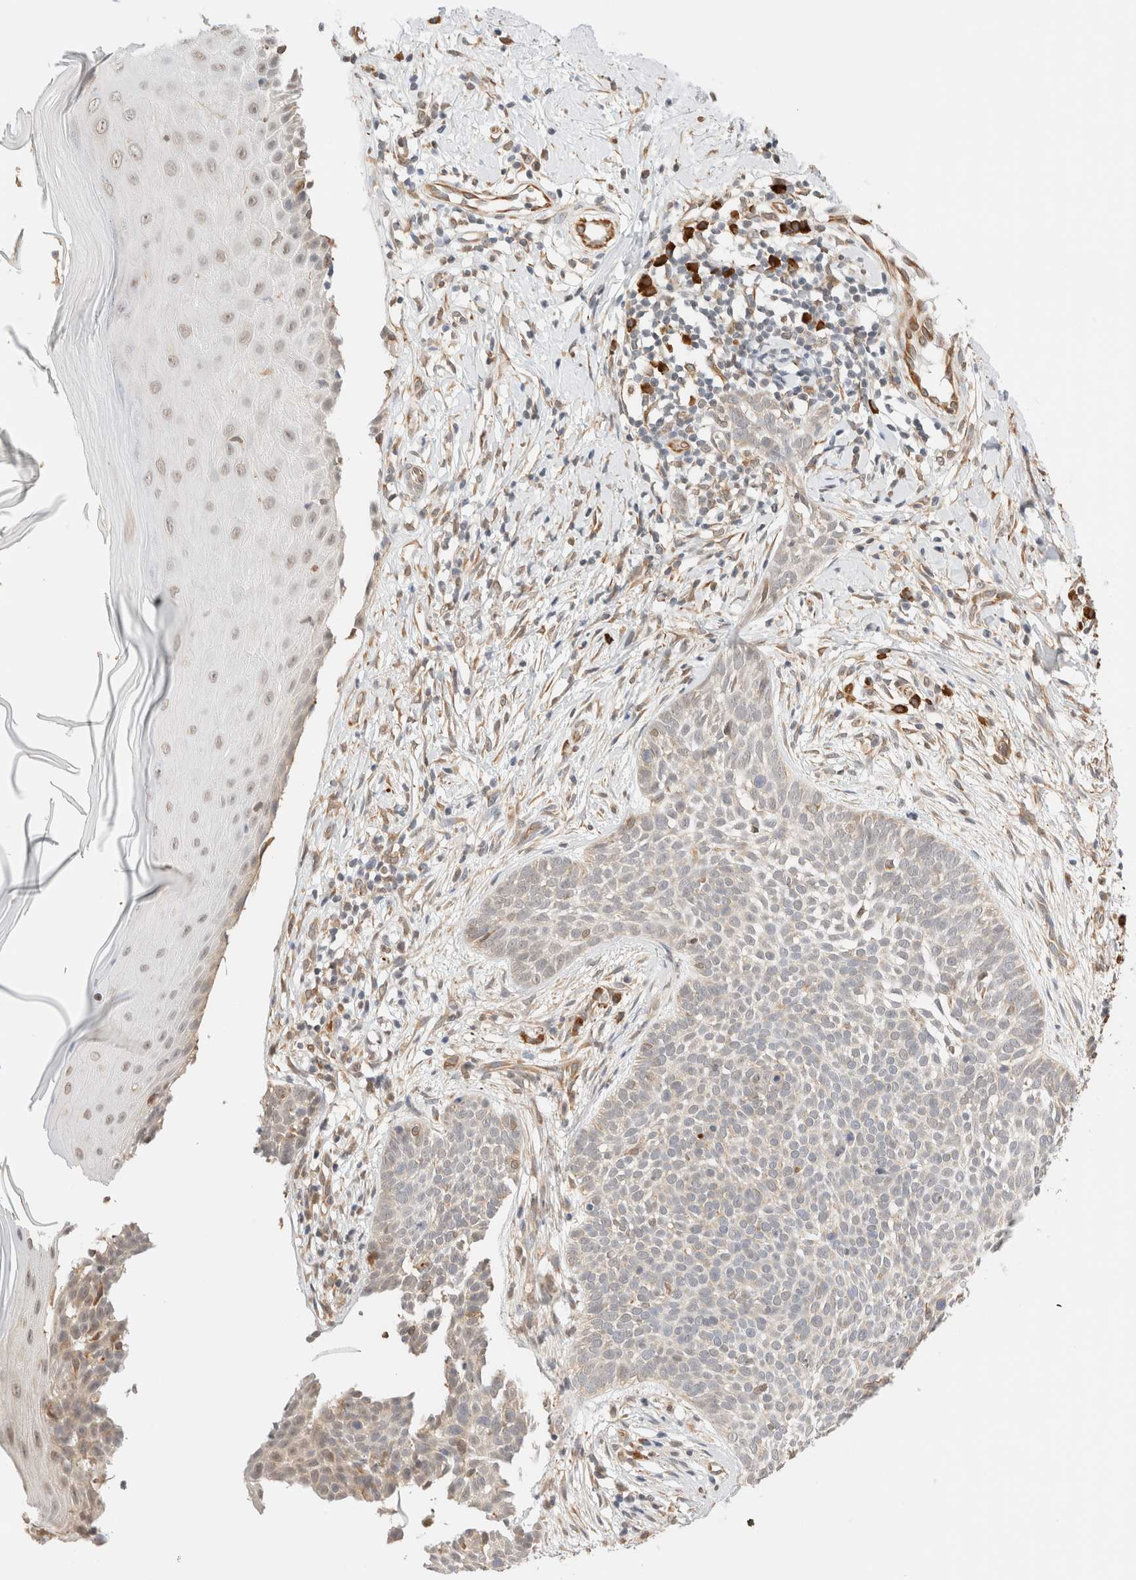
{"staining": {"intensity": "negative", "quantity": "none", "location": "none"}, "tissue": "skin cancer", "cell_type": "Tumor cells", "image_type": "cancer", "snomed": [{"axis": "morphology", "description": "Normal tissue, NOS"}, {"axis": "morphology", "description": "Basal cell carcinoma"}, {"axis": "topography", "description": "Skin"}], "caption": "A high-resolution micrograph shows immunohistochemistry staining of basal cell carcinoma (skin), which shows no significant positivity in tumor cells. (Brightfield microscopy of DAB immunohistochemistry at high magnification).", "gene": "SYVN1", "patient": {"sex": "male", "age": 67}}